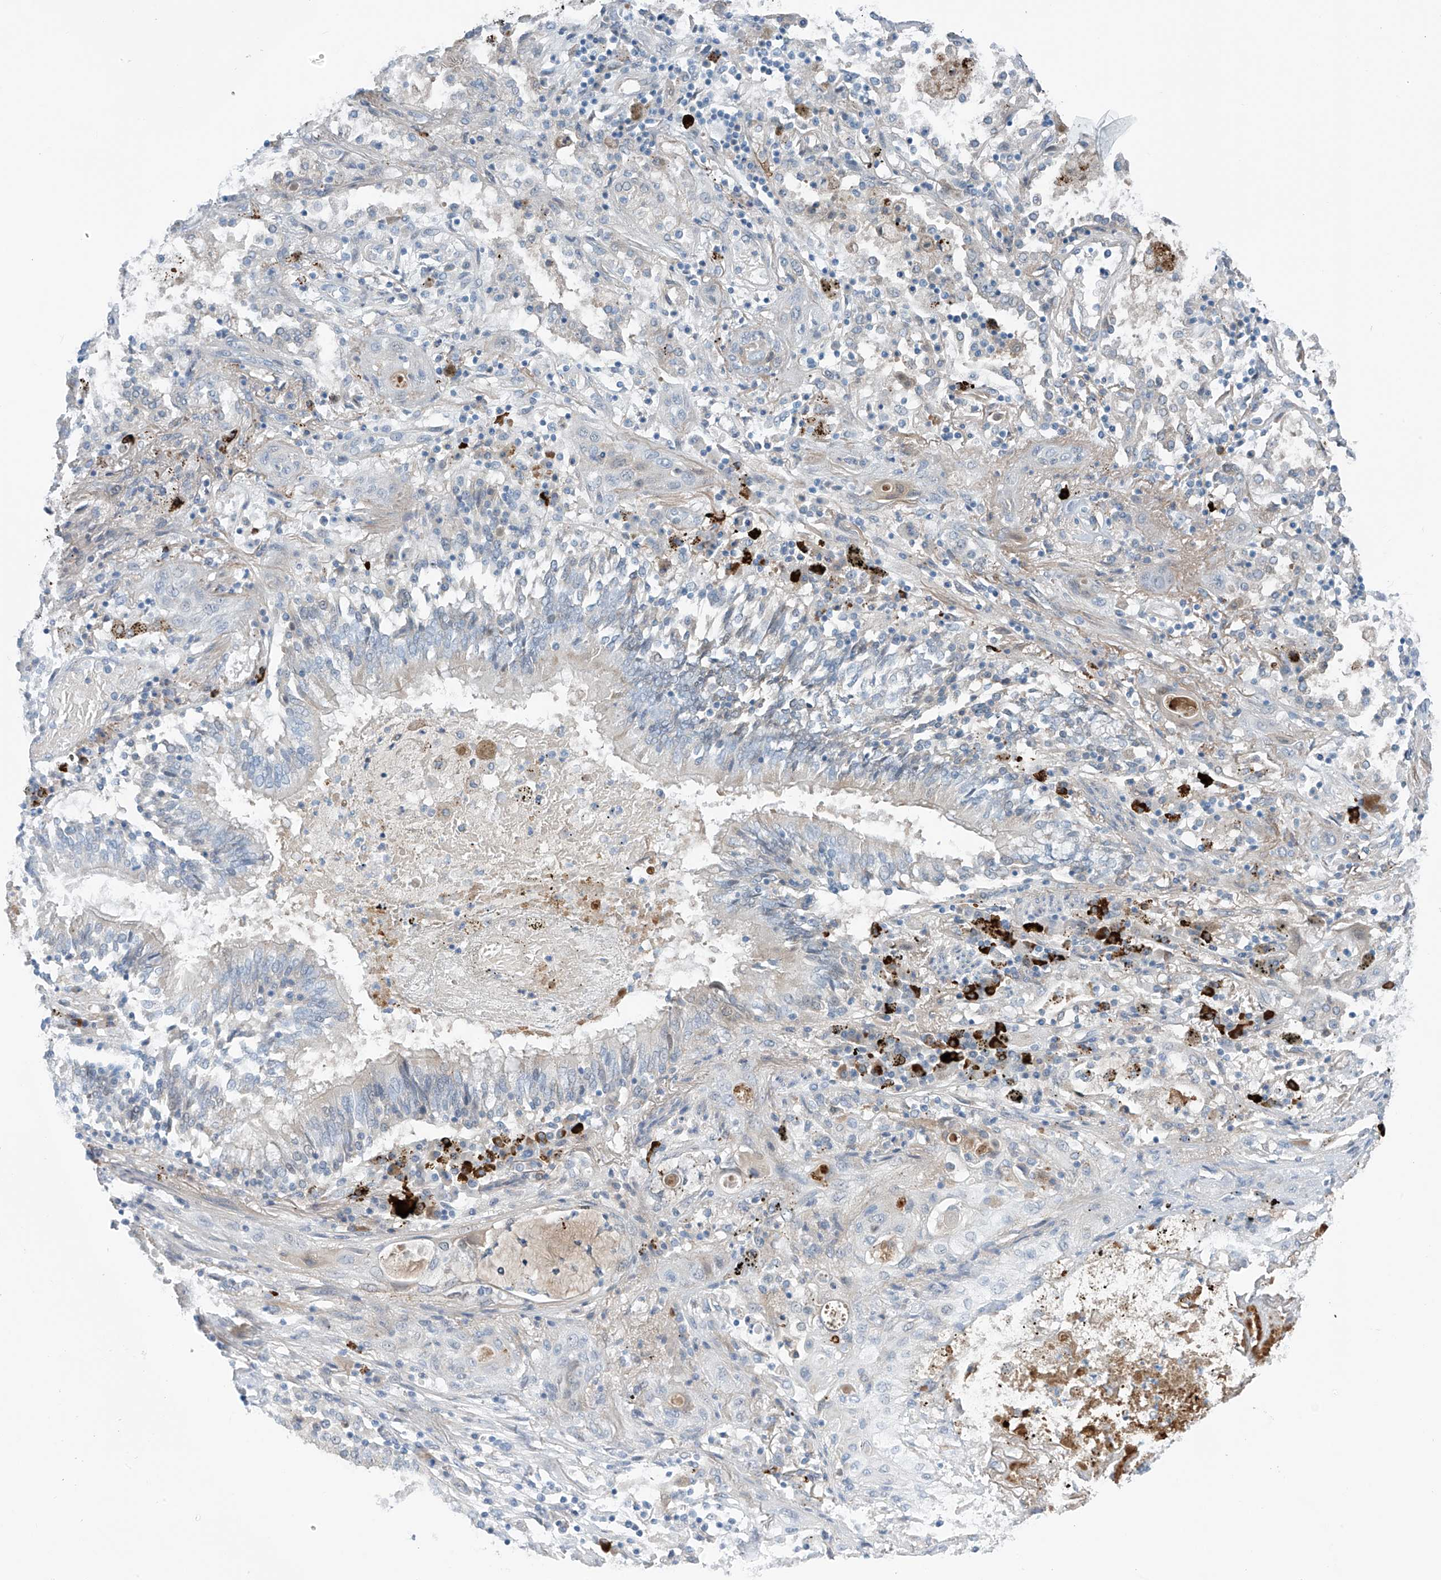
{"staining": {"intensity": "negative", "quantity": "none", "location": "none"}, "tissue": "lung cancer", "cell_type": "Tumor cells", "image_type": "cancer", "snomed": [{"axis": "morphology", "description": "Squamous cell carcinoma, NOS"}, {"axis": "topography", "description": "Lung"}], "caption": "A histopathology image of human lung cancer is negative for staining in tumor cells.", "gene": "ZNF793", "patient": {"sex": "female", "age": 47}}